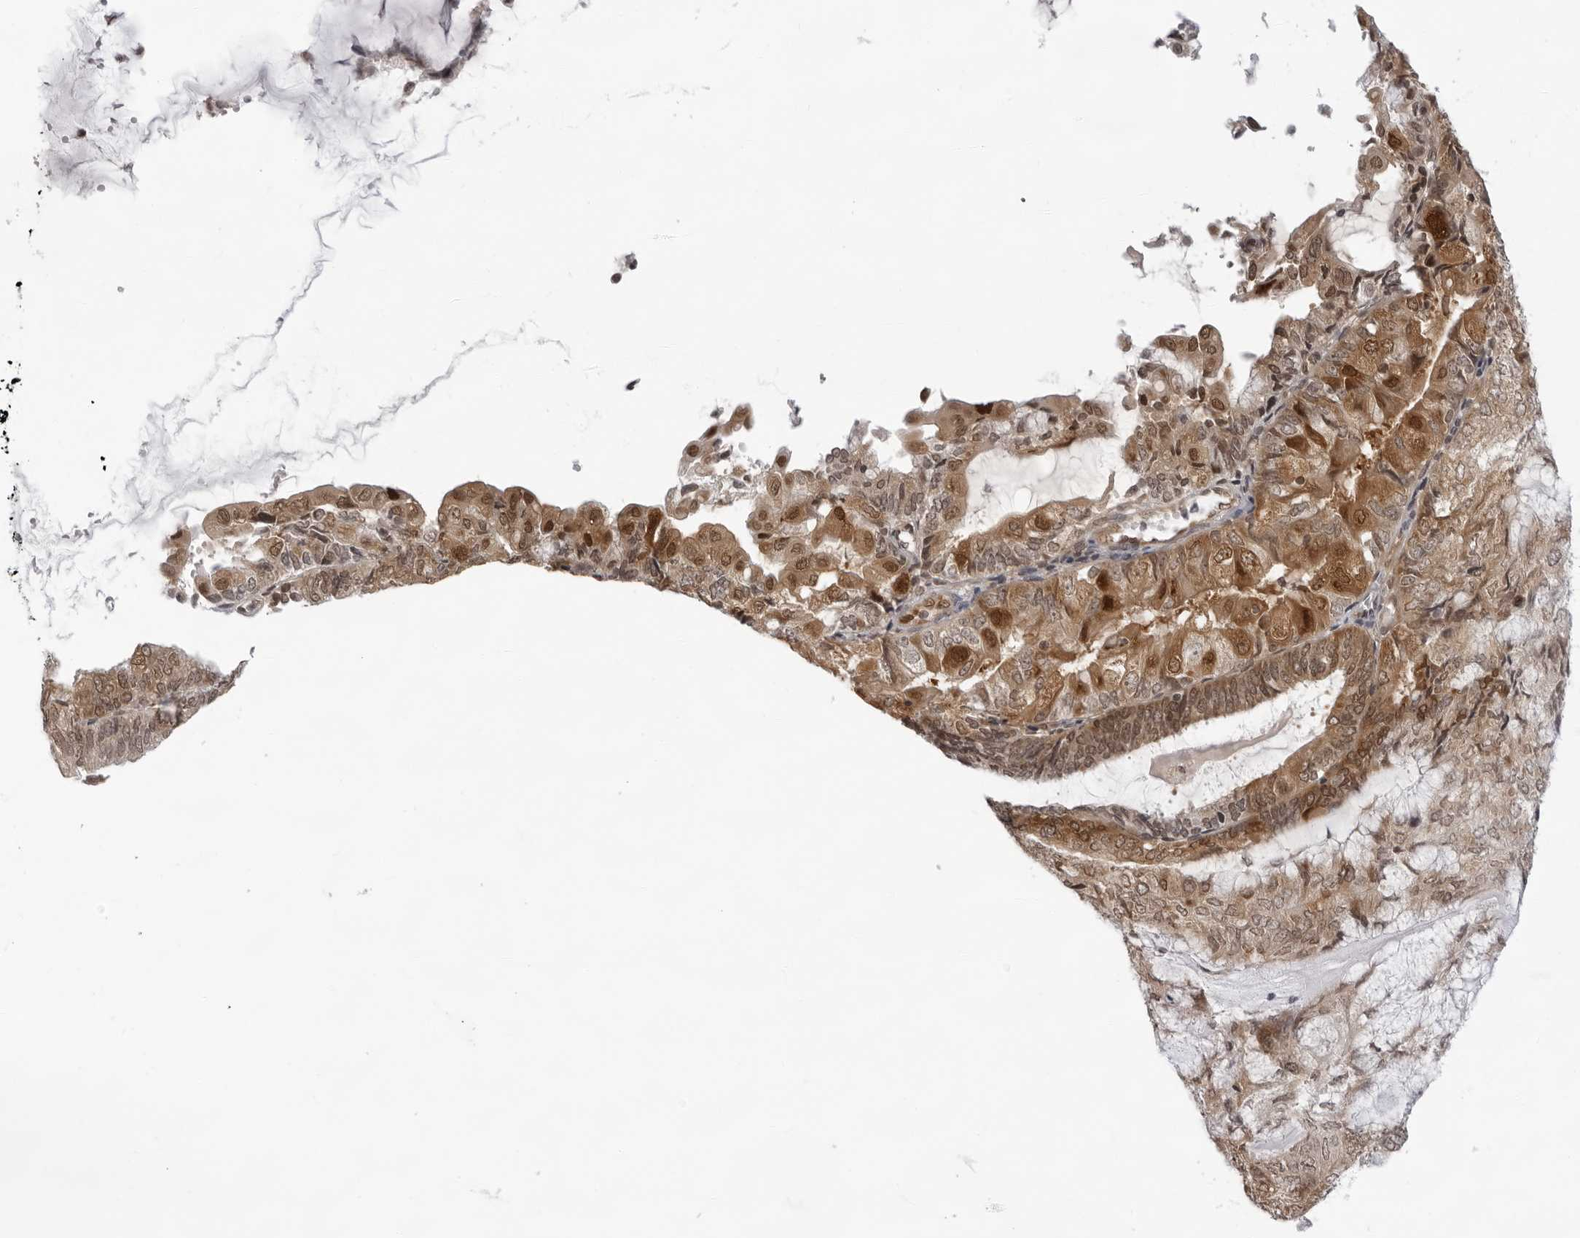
{"staining": {"intensity": "moderate", "quantity": ">75%", "location": "cytoplasmic/membranous,nuclear"}, "tissue": "endometrial cancer", "cell_type": "Tumor cells", "image_type": "cancer", "snomed": [{"axis": "morphology", "description": "Adenocarcinoma, NOS"}, {"axis": "topography", "description": "Endometrium"}], "caption": "A photomicrograph of human endometrial adenocarcinoma stained for a protein reveals moderate cytoplasmic/membranous and nuclear brown staining in tumor cells. Using DAB (brown) and hematoxylin (blue) stains, captured at high magnification using brightfield microscopy.", "gene": "CASP7", "patient": {"sex": "female", "age": 81}}